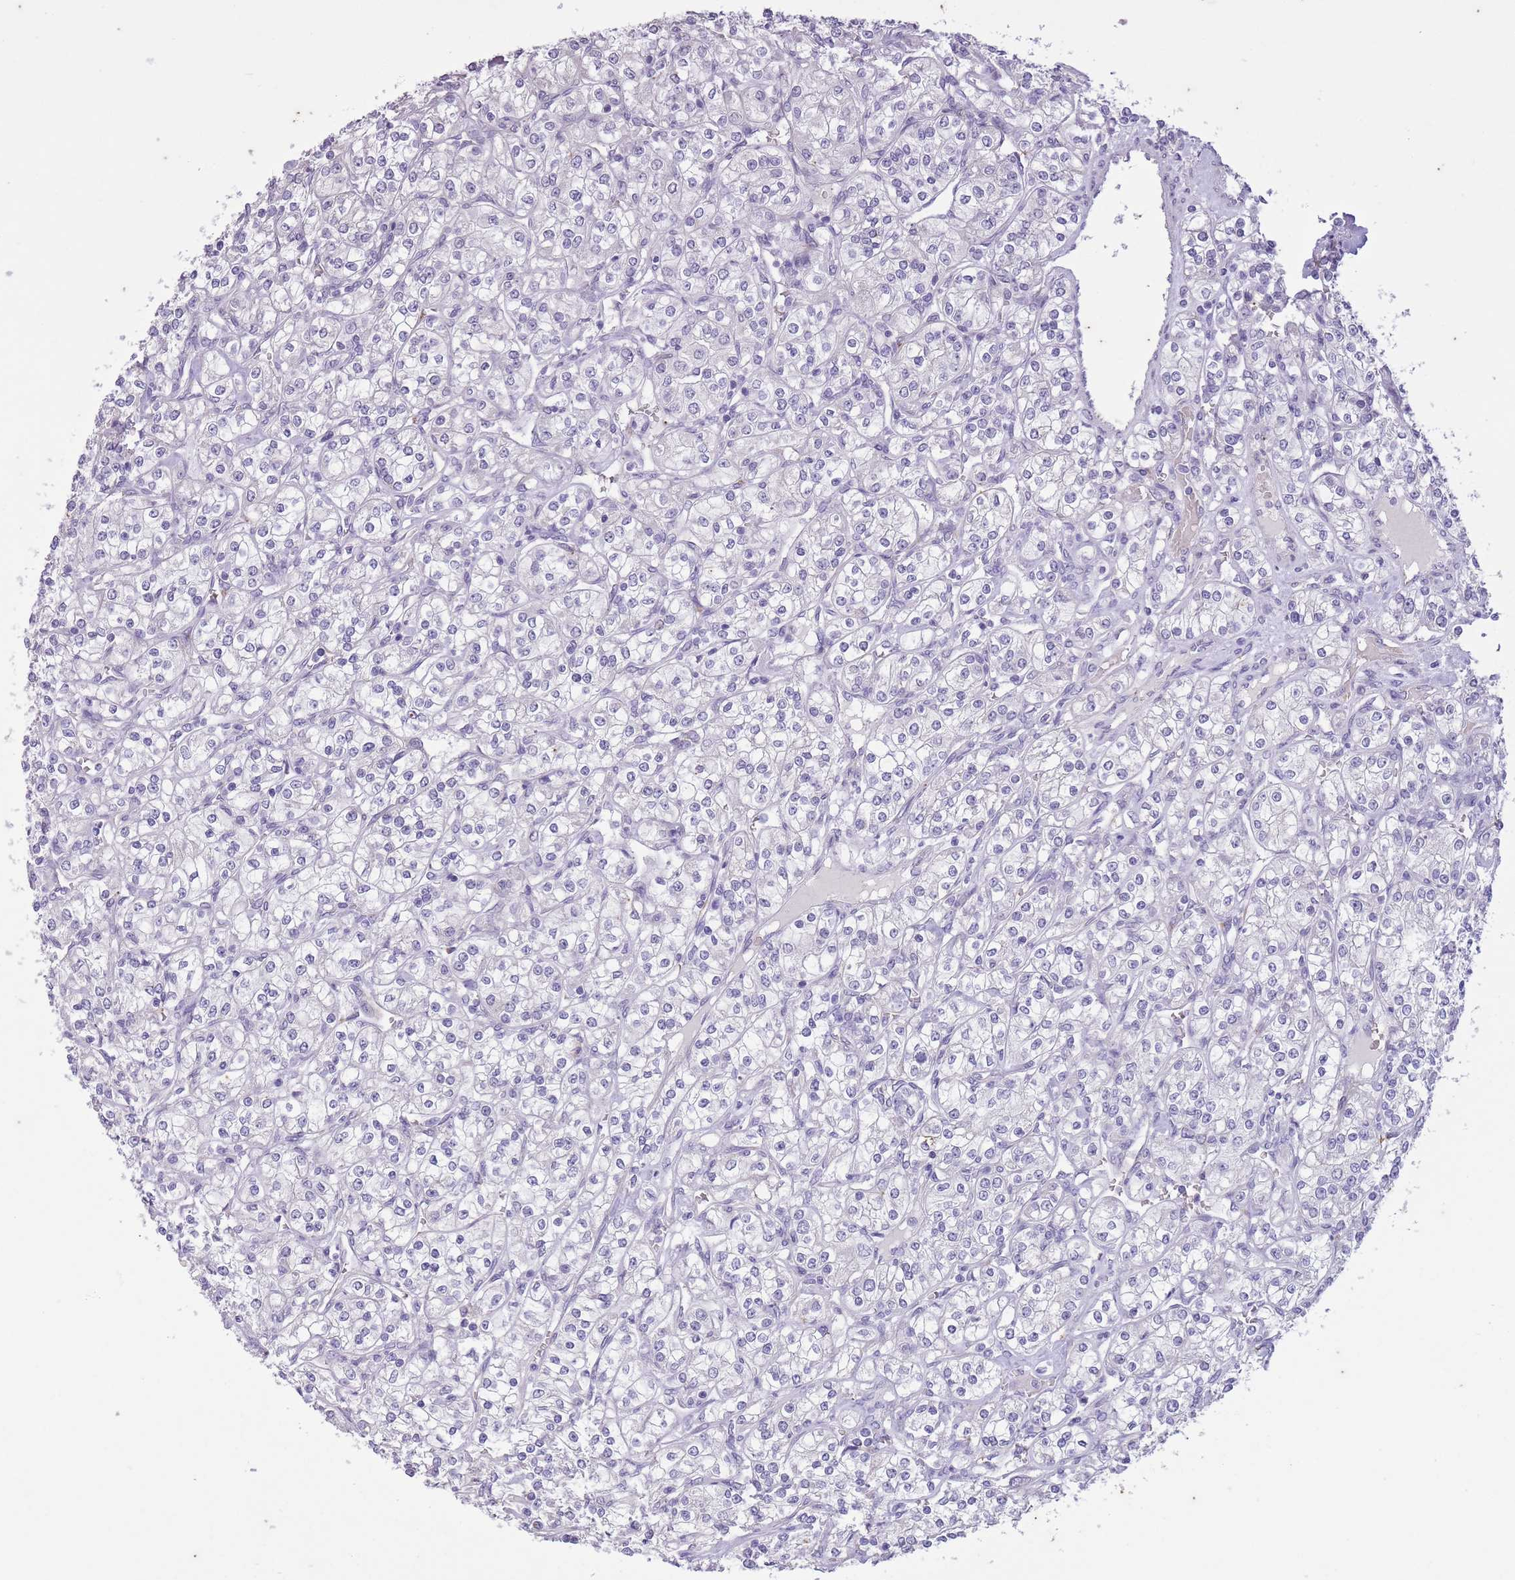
{"staining": {"intensity": "negative", "quantity": "none", "location": "none"}, "tissue": "renal cancer", "cell_type": "Tumor cells", "image_type": "cancer", "snomed": [{"axis": "morphology", "description": "Adenocarcinoma, NOS"}, {"axis": "topography", "description": "Kidney"}], "caption": "This micrograph is of renal adenocarcinoma stained with immunohistochemistry to label a protein in brown with the nuclei are counter-stained blue. There is no positivity in tumor cells. (Immunohistochemistry (ihc), brightfield microscopy, high magnification).", "gene": "CNTNAP3", "patient": {"sex": "male", "age": 77}}